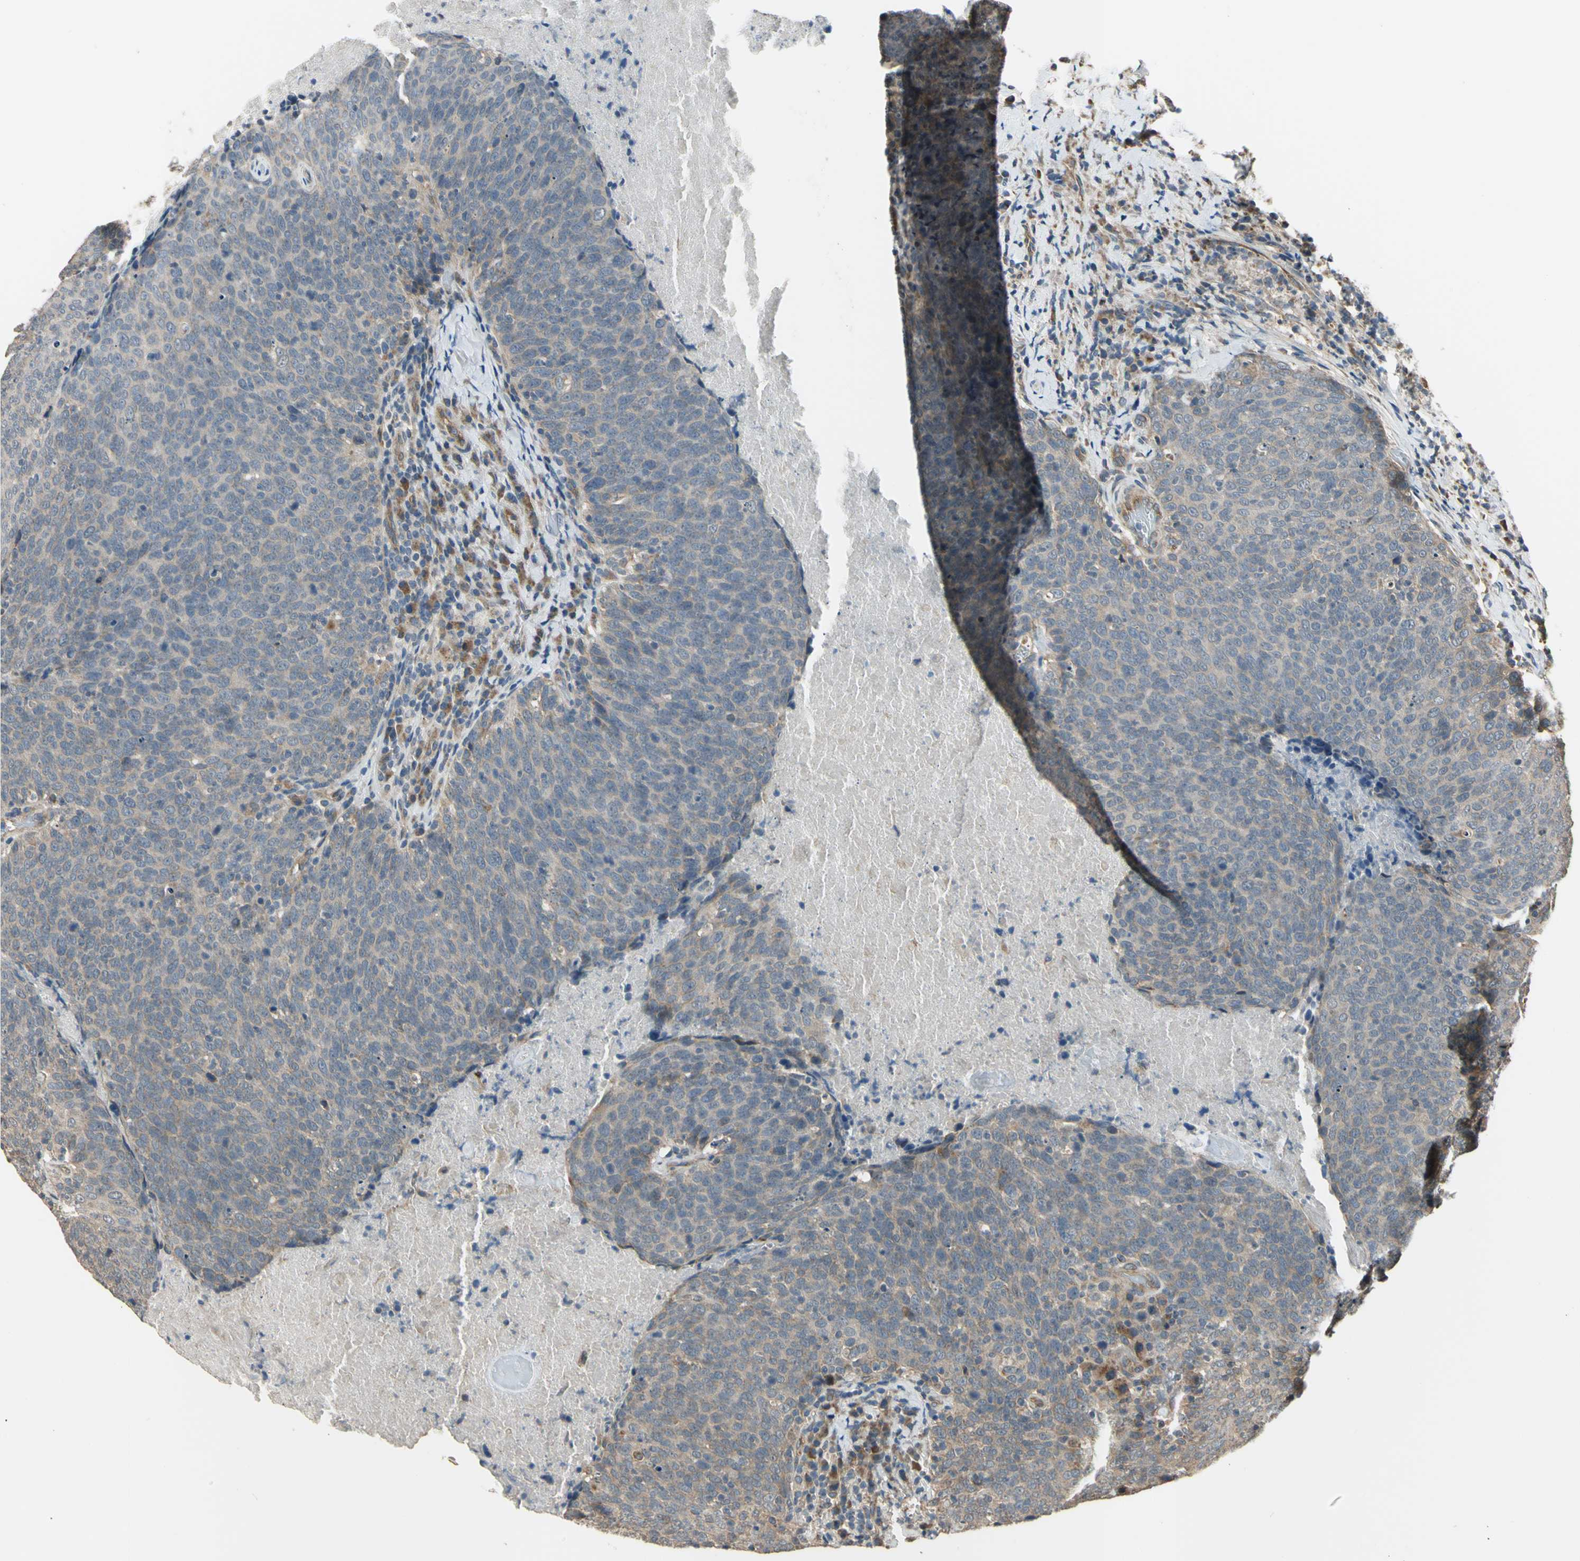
{"staining": {"intensity": "weak", "quantity": "<25%", "location": "cytoplasmic/membranous"}, "tissue": "head and neck cancer", "cell_type": "Tumor cells", "image_type": "cancer", "snomed": [{"axis": "morphology", "description": "Squamous cell carcinoma, NOS"}, {"axis": "morphology", "description": "Squamous cell carcinoma, metastatic, NOS"}, {"axis": "topography", "description": "Lymph node"}, {"axis": "topography", "description": "Head-Neck"}], "caption": "The image demonstrates no staining of tumor cells in head and neck cancer (squamous cell carcinoma). Brightfield microscopy of IHC stained with DAB (brown) and hematoxylin (blue), captured at high magnification.", "gene": "EFNB2", "patient": {"sex": "male", "age": 62}}